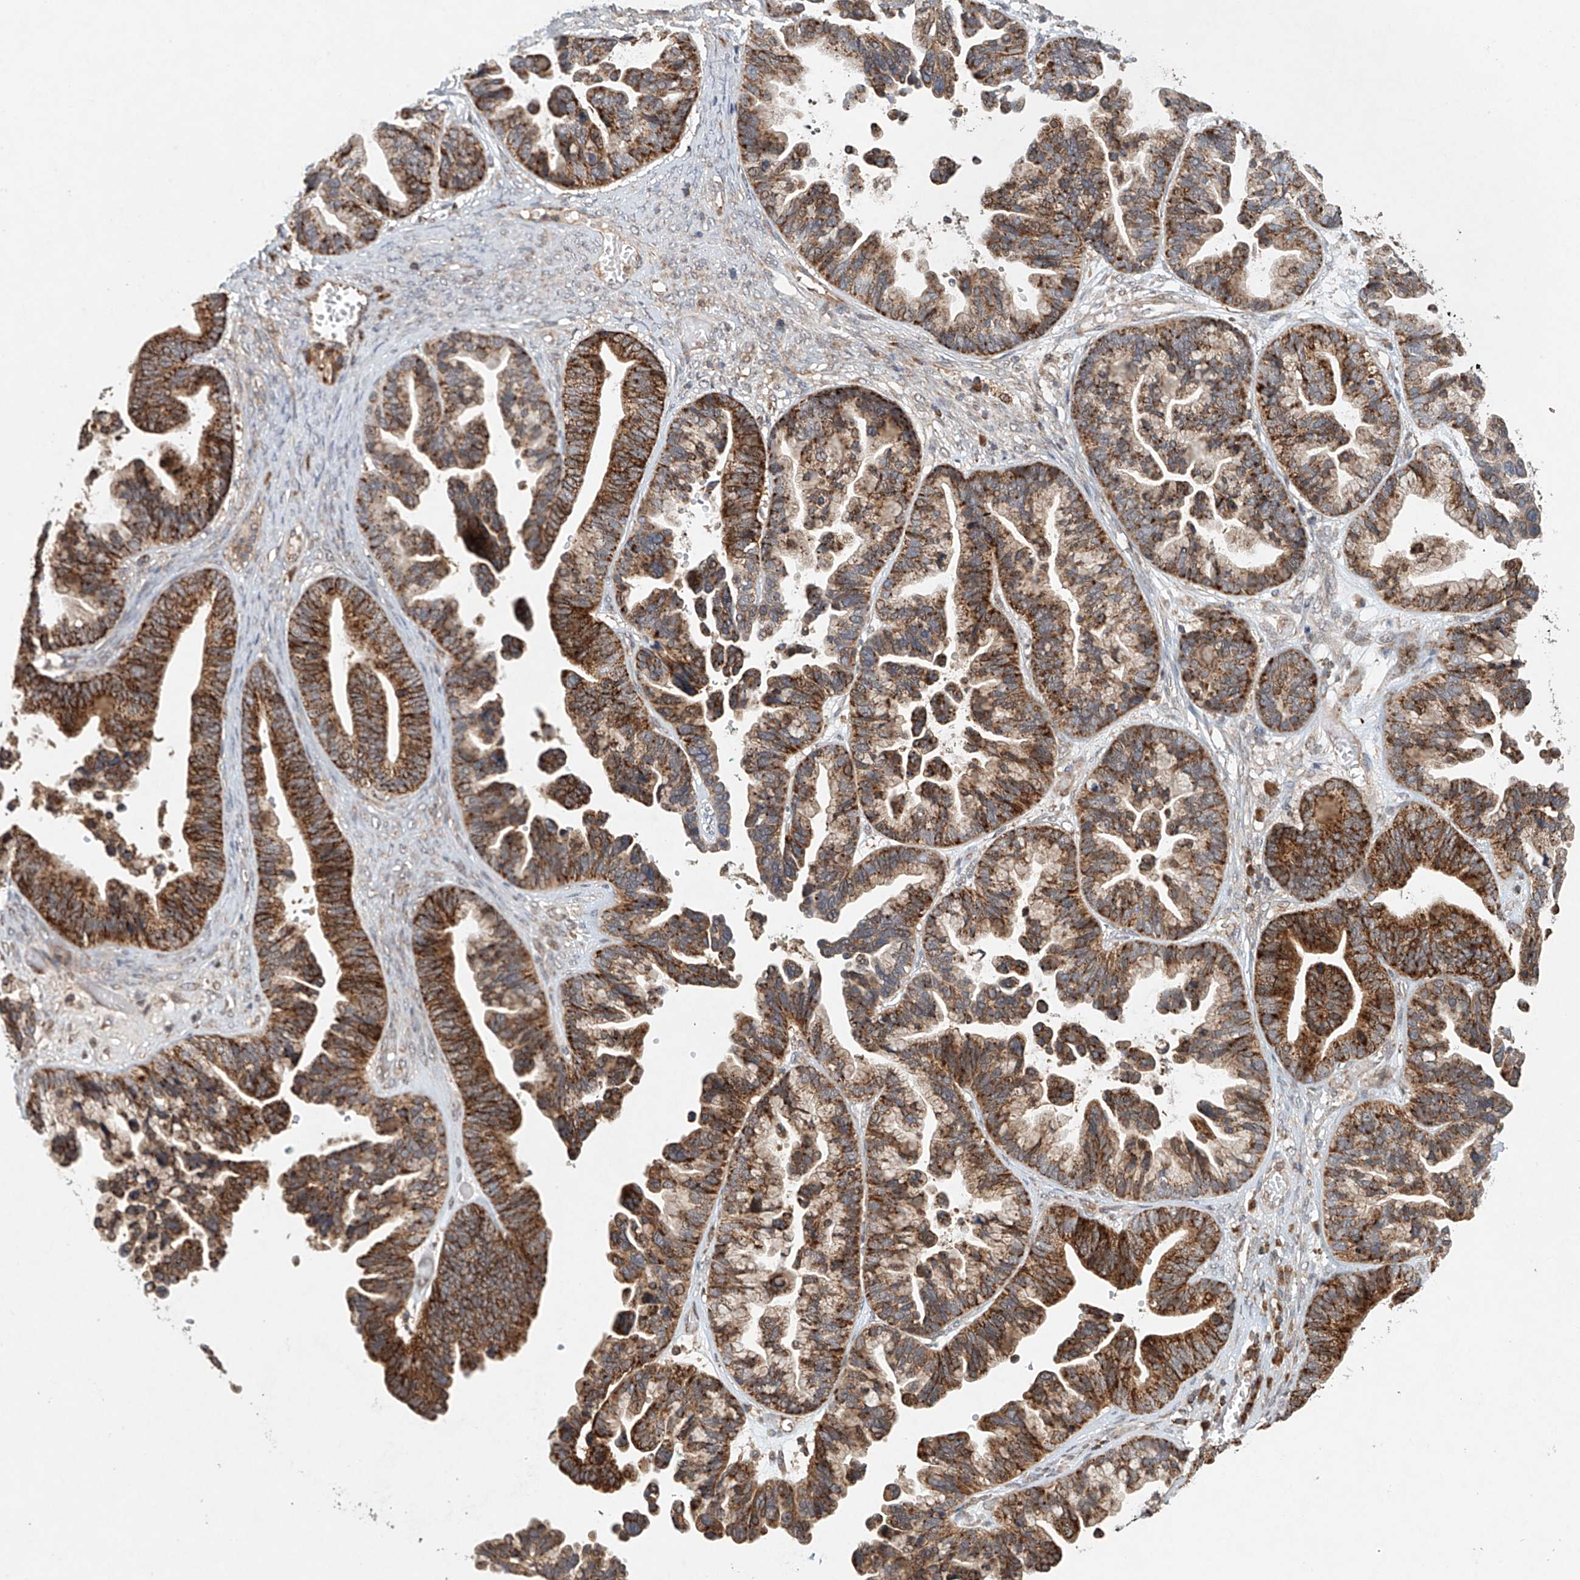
{"staining": {"intensity": "strong", "quantity": ">75%", "location": "cytoplasmic/membranous"}, "tissue": "ovarian cancer", "cell_type": "Tumor cells", "image_type": "cancer", "snomed": [{"axis": "morphology", "description": "Cystadenocarcinoma, serous, NOS"}, {"axis": "topography", "description": "Ovary"}], "caption": "Ovarian cancer stained for a protein (brown) reveals strong cytoplasmic/membranous positive positivity in approximately >75% of tumor cells.", "gene": "DCAF11", "patient": {"sex": "female", "age": 56}}